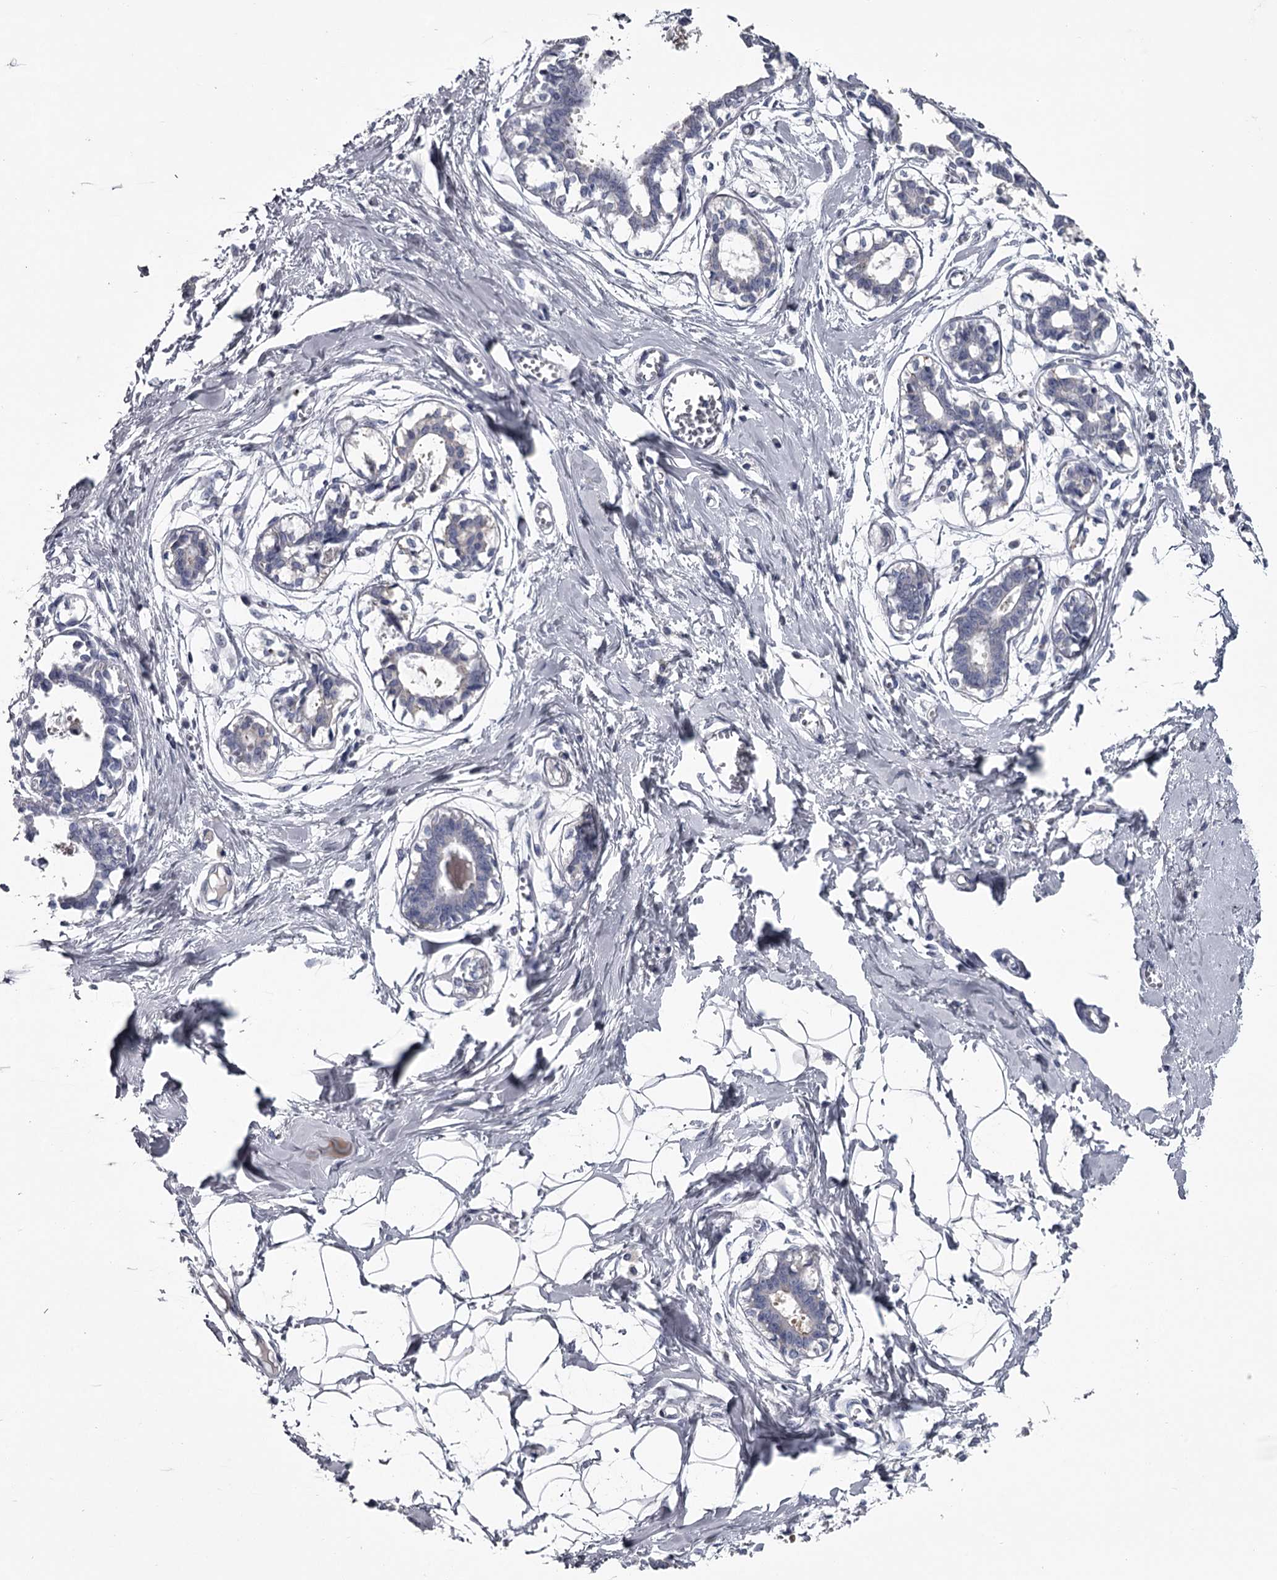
{"staining": {"intensity": "negative", "quantity": "none", "location": "none"}, "tissue": "breast", "cell_type": "Adipocytes", "image_type": "normal", "snomed": [{"axis": "morphology", "description": "Normal tissue, NOS"}, {"axis": "topography", "description": "Breast"}], "caption": "An image of breast stained for a protein exhibits no brown staining in adipocytes.", "gene": "DAO", "patient": {"sex": "female", "age": 27}}